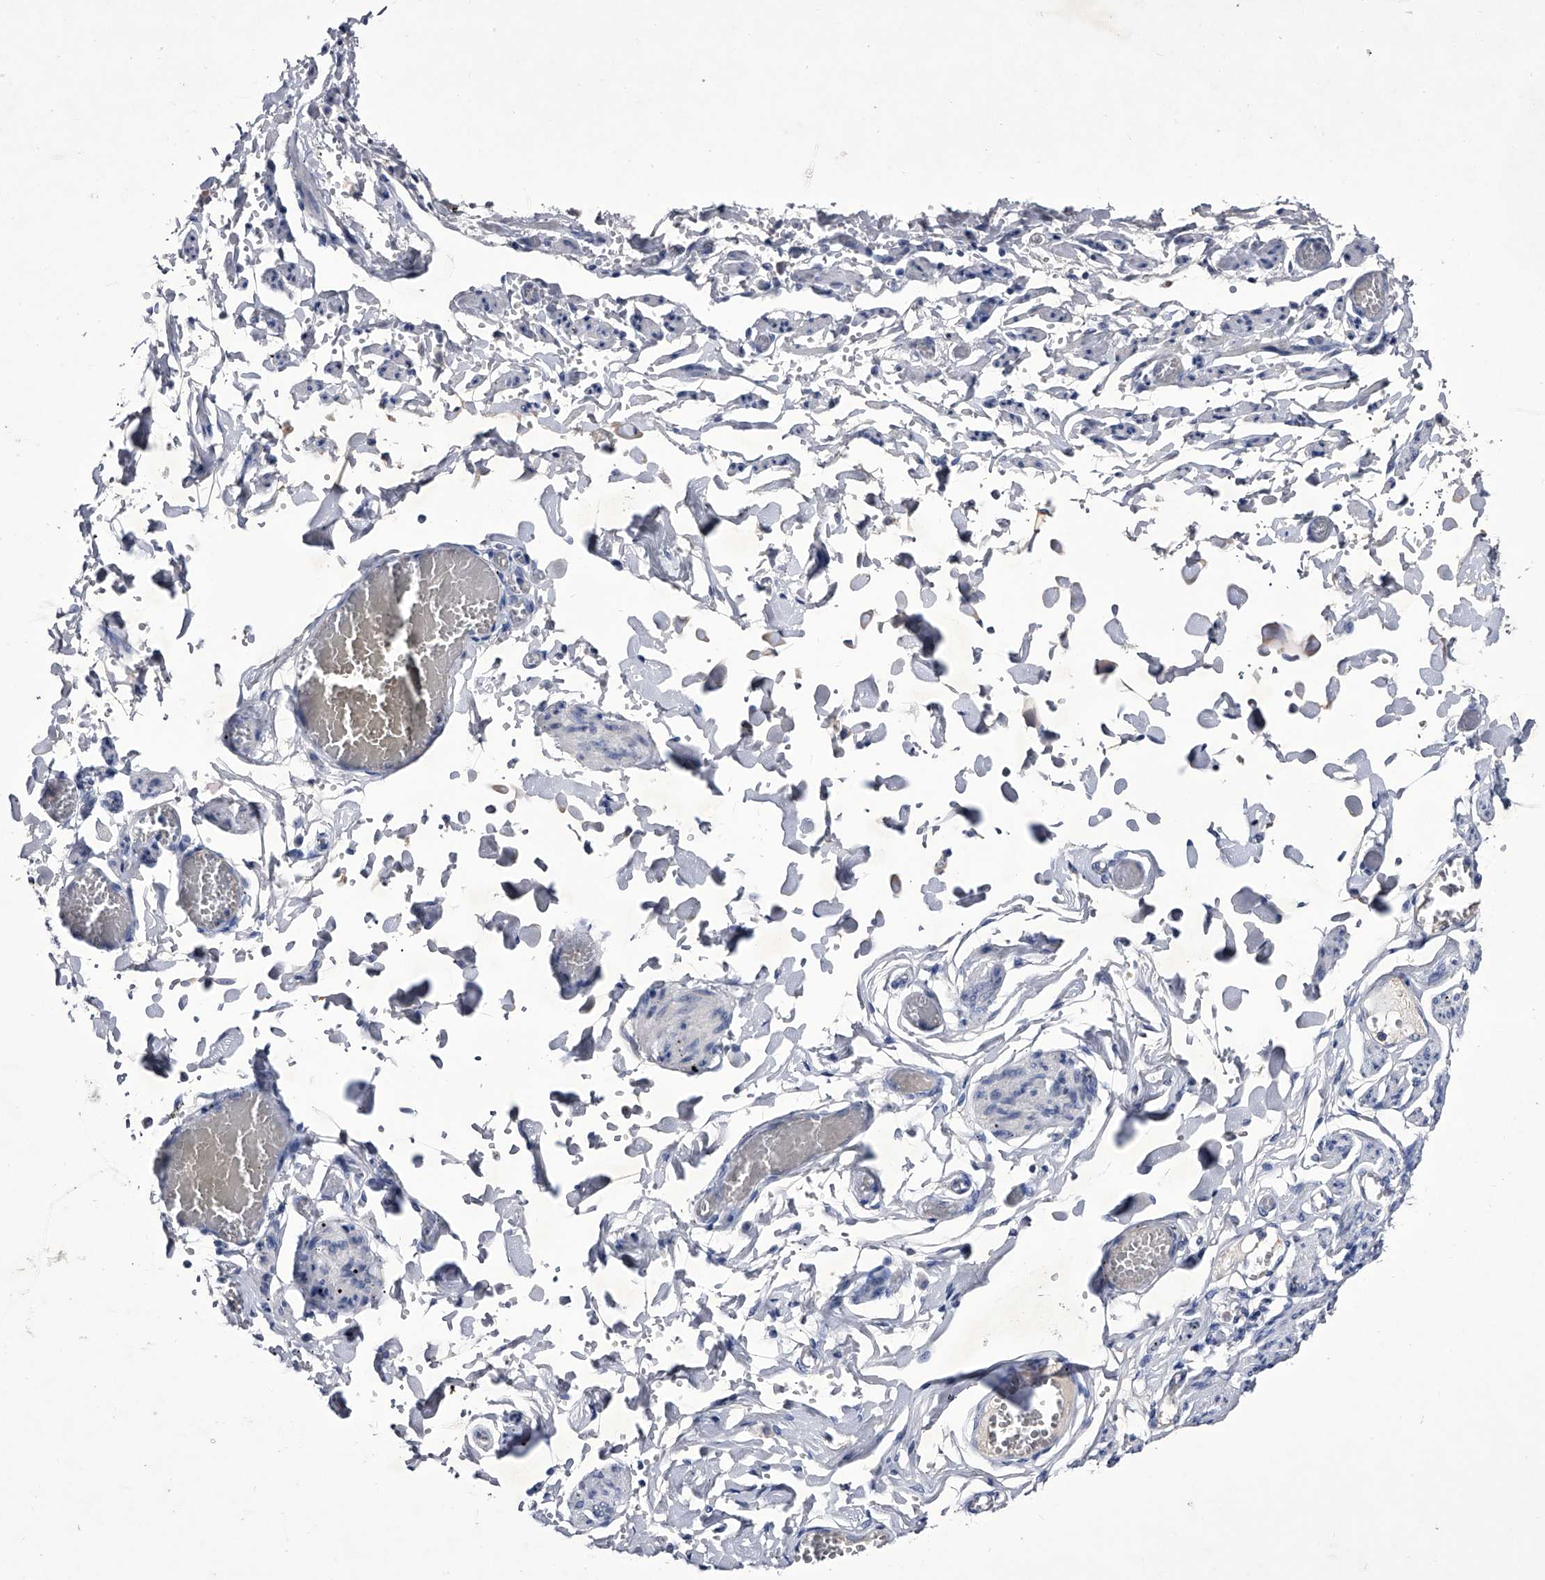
{"staining": {"intensity": "negative", "quantity": "none", "location": "none"}, "tissue": "adipose tissue", "cell_type": "Adipocytes", "image_type": "normal", "snomed": [{"axis": "morphology", "description": "Normal tissue, NOS"}, {"axis": "topography", "description": "Vascular tissue"}, {"axis": "topography", "description": "Fallopian tube"}, {"axis": "topography", "description": "Ovary"}], "caption": "Protein analysis of benign adipose tissue reveals no significant staining in adipocytes. The staining was performed using DAB (3,3'-diaminobenzidine) to visualize the protein expression in brown, while the nuclei were stained in blue with hematoxylin (Magnification: 20x).", "gene": "CRISP2", "patient": {"sex": "female", "age": 67}}